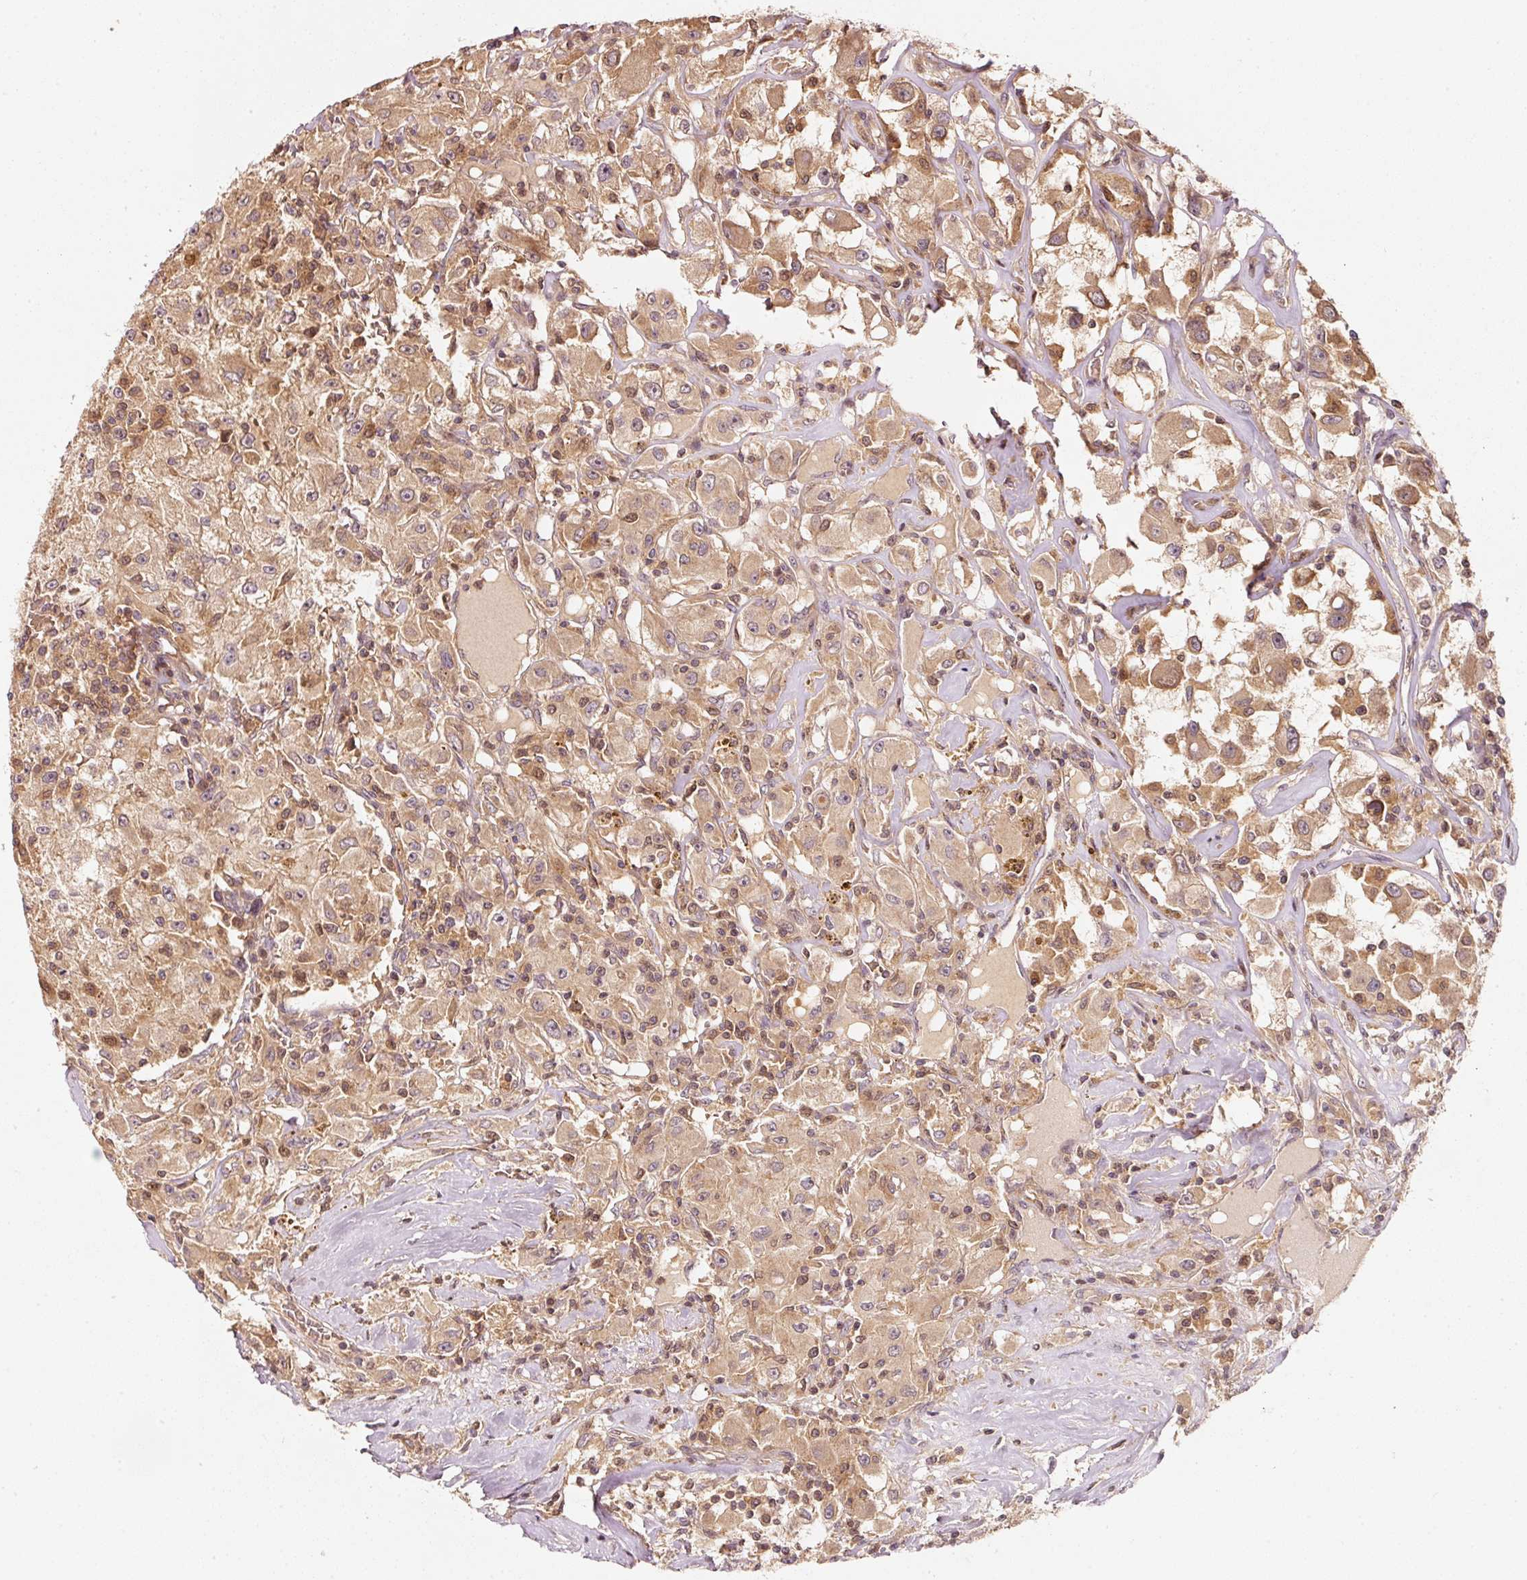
{"staining": {"intensity": "moderate", "quantity": ">75%", "location": "cytoplasmic/membranous"}, "tissue": "renal cancer", "cell_type": "Tumor cells", "image_type": "cancer", "snomed": [{"axis": "morphology", "description": "Adenocarcinoma, NOS"}, {"axis": "topography", "description": "Kidney"}], "caption": "Protein analysis of renal cancer tissue exhibits moderate cytoplasmic/membranous staining in approximately >75% of tumor cells. The protein is shown in brown color, while the nuclei are stained blue.", "gene": "RRAS2", "patient": {"sex": "female", "age": 67}}